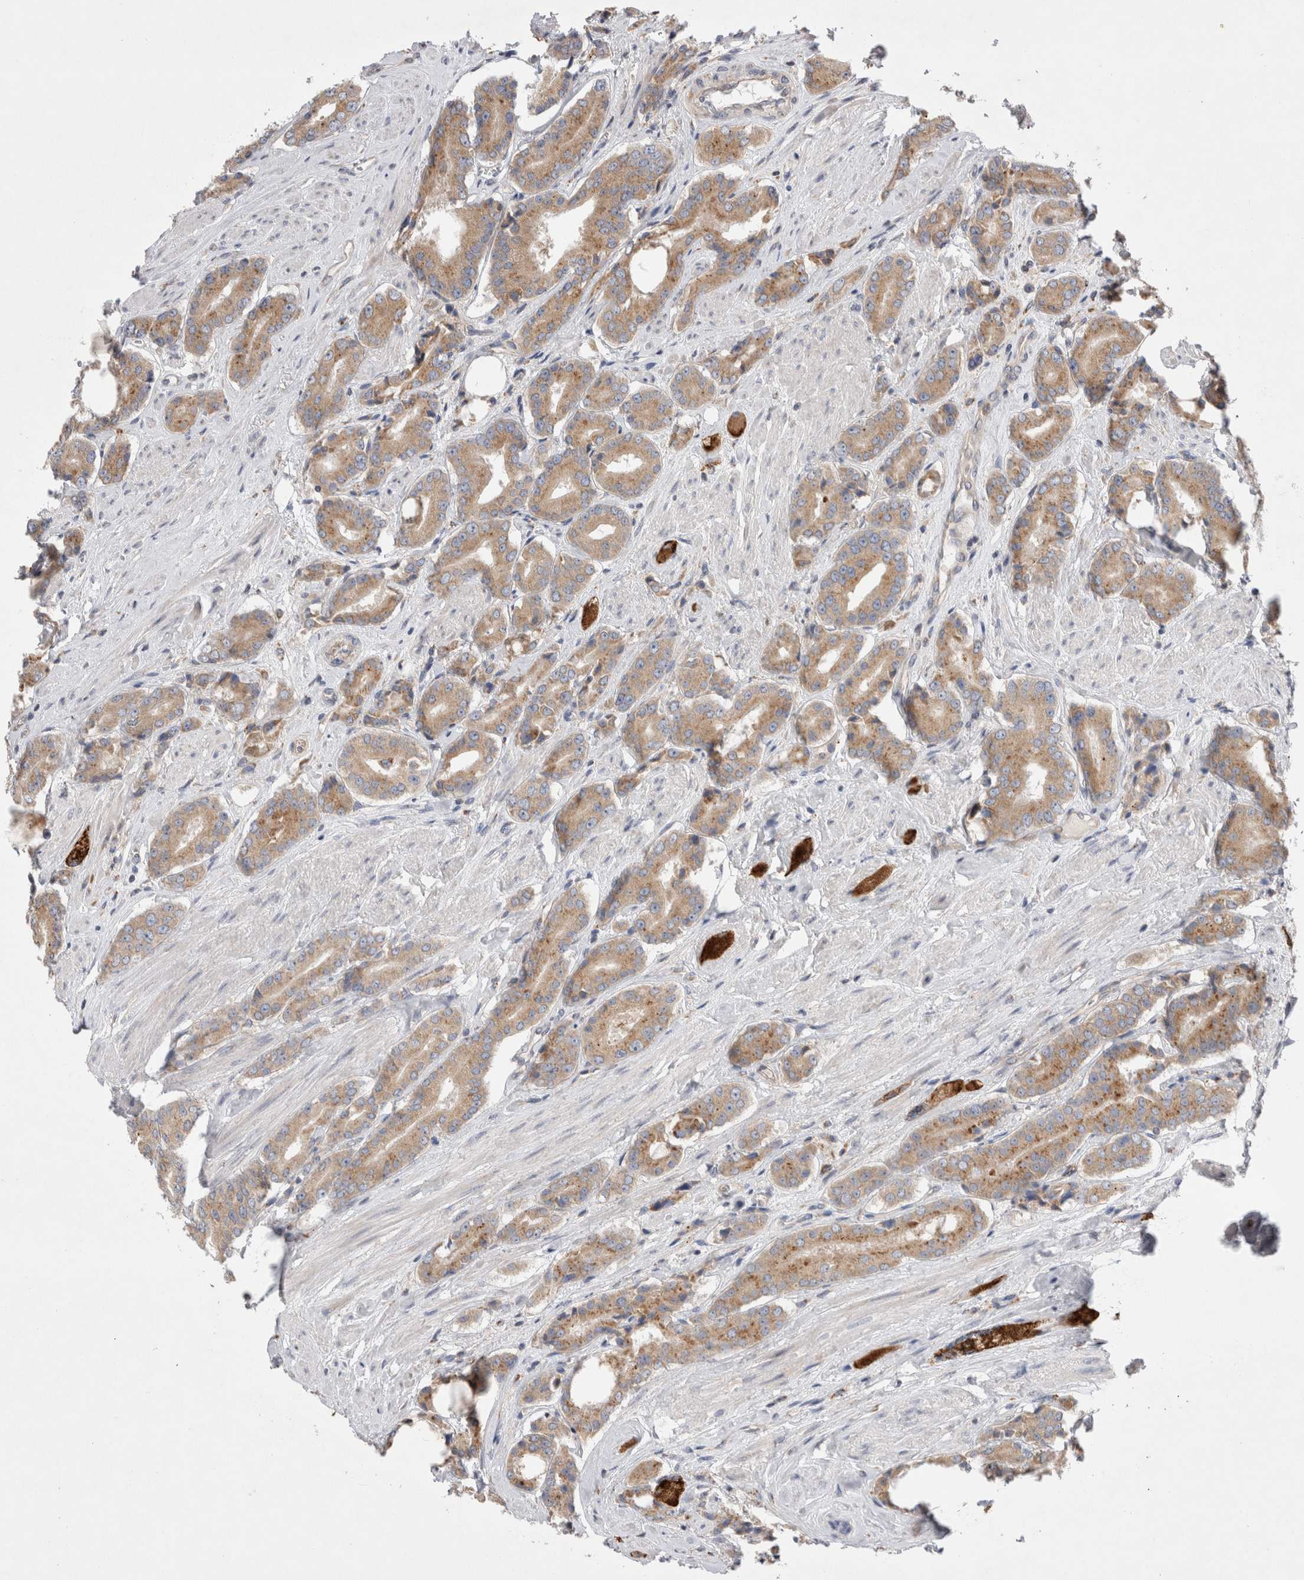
{"staining": {"intensity": "moderate", "quantity": ">75%", "location": "cytoplasmic/membranous"}, "tissue": "prostate cancer", "cell_type": "Tumor cells", "image_type": "cancer", "snomed": [{"axis": "morphology", "description": "Adenocarcinoma, High grade"}, {"axis": "topography", "description": "Prostate"}], "caption": "Prostate high-grade adenocarcinoma was stained to show a protein in brown. There is medium levels of moderate cytoplasmic/membranous expression in approximately >75% of tumor cells.", "gene": "TBC1D16", "patient": {"sex": "male", "age": 71}}